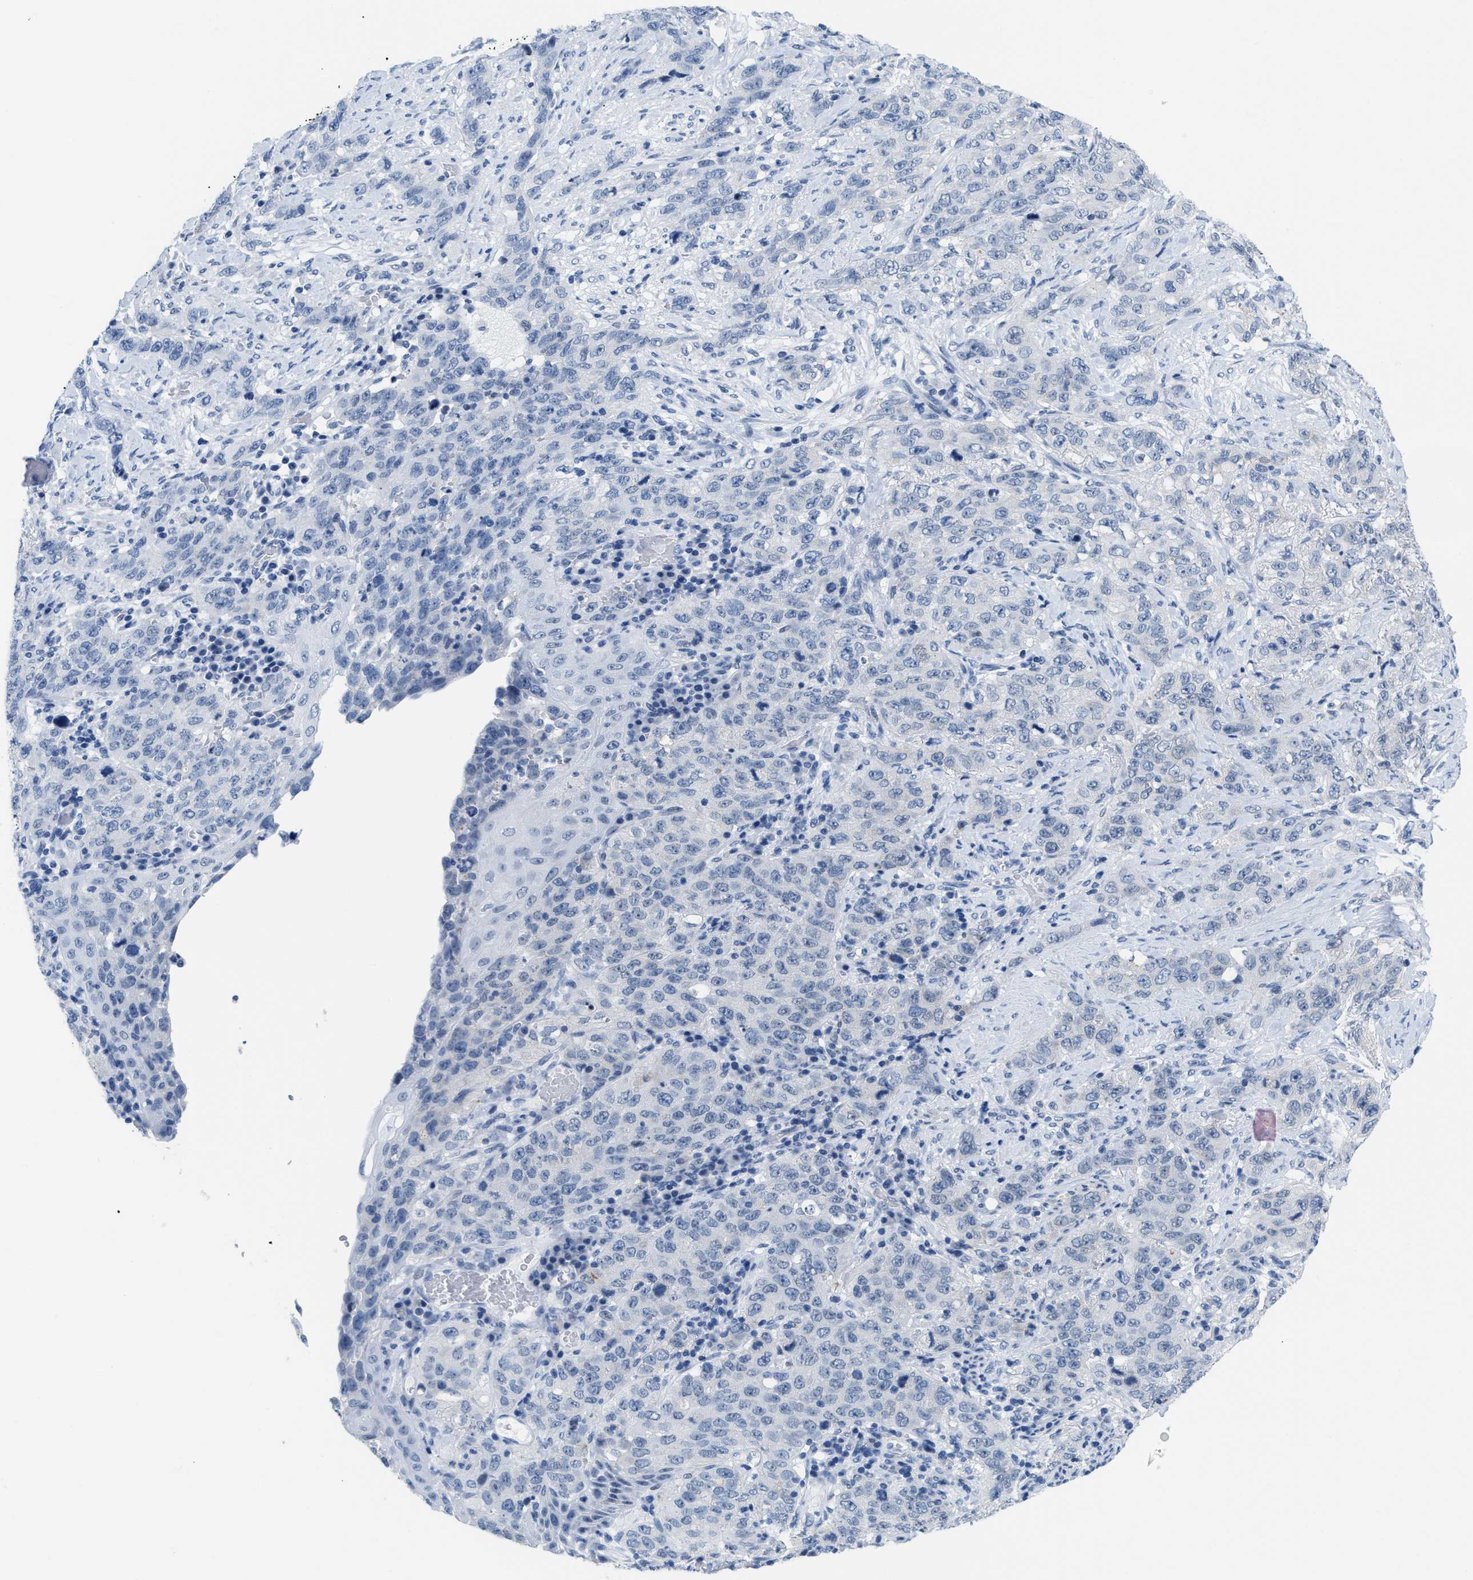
{"staining": {"intensity": "negative", "quantity": "none", "location": "none"}, "tissue": "stomach cancer", "cell_type": "Tumor cells", "image_type": "cancer", "snomed": [{"axis": "morphology", "description": "Adenocarcinoma, NOS"}, {"axis": "topography", "description": "Stomach"}], "caption": "This is a image of IHC staining of stomach cancer, which shows no expression in tumor cells.", "gene": "SETDB1", "patient": {"sex": "male", "age": 48}}